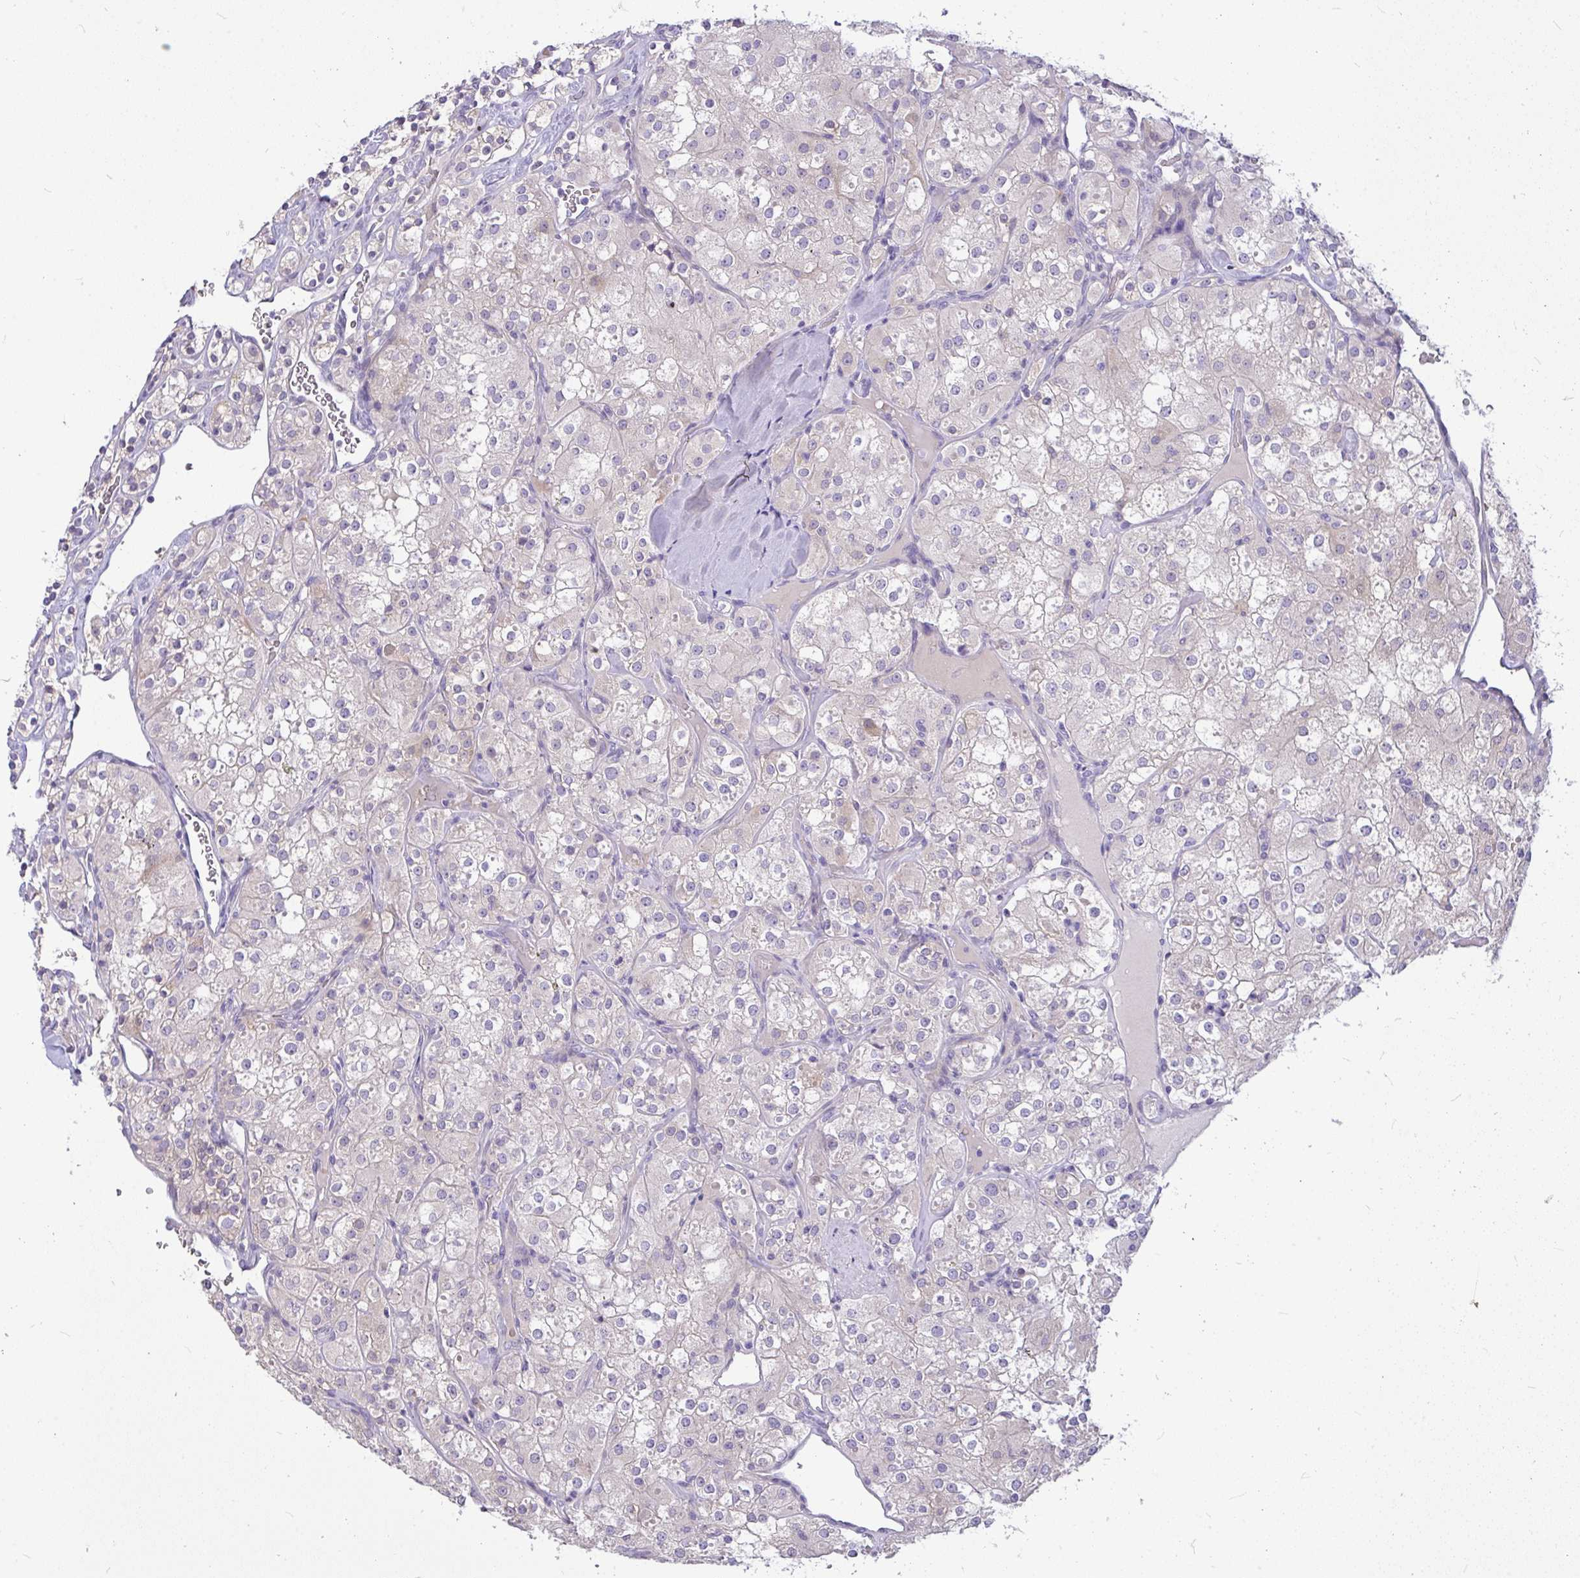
{"staining": {"intensity": "negative", "quantity": "none", "location": "none"}, "tissue": "renal cancer", "cell_type": "Tumor cells", "image_type": "cancer", "snomed": [{"axis": "morphology", "description": "Adenocarcinoma, NOS"}, {"axis": "topography", "description": "Kidney"}], "caption": "Immunohistochemistry (IHC) photomicrograph of neoplastic tissue: human renal cancer stained with DAB reveals no significant protein staining in tumor cells.", "gene": "MOCS1", "patient": {"sex": "male", "age": 77}}